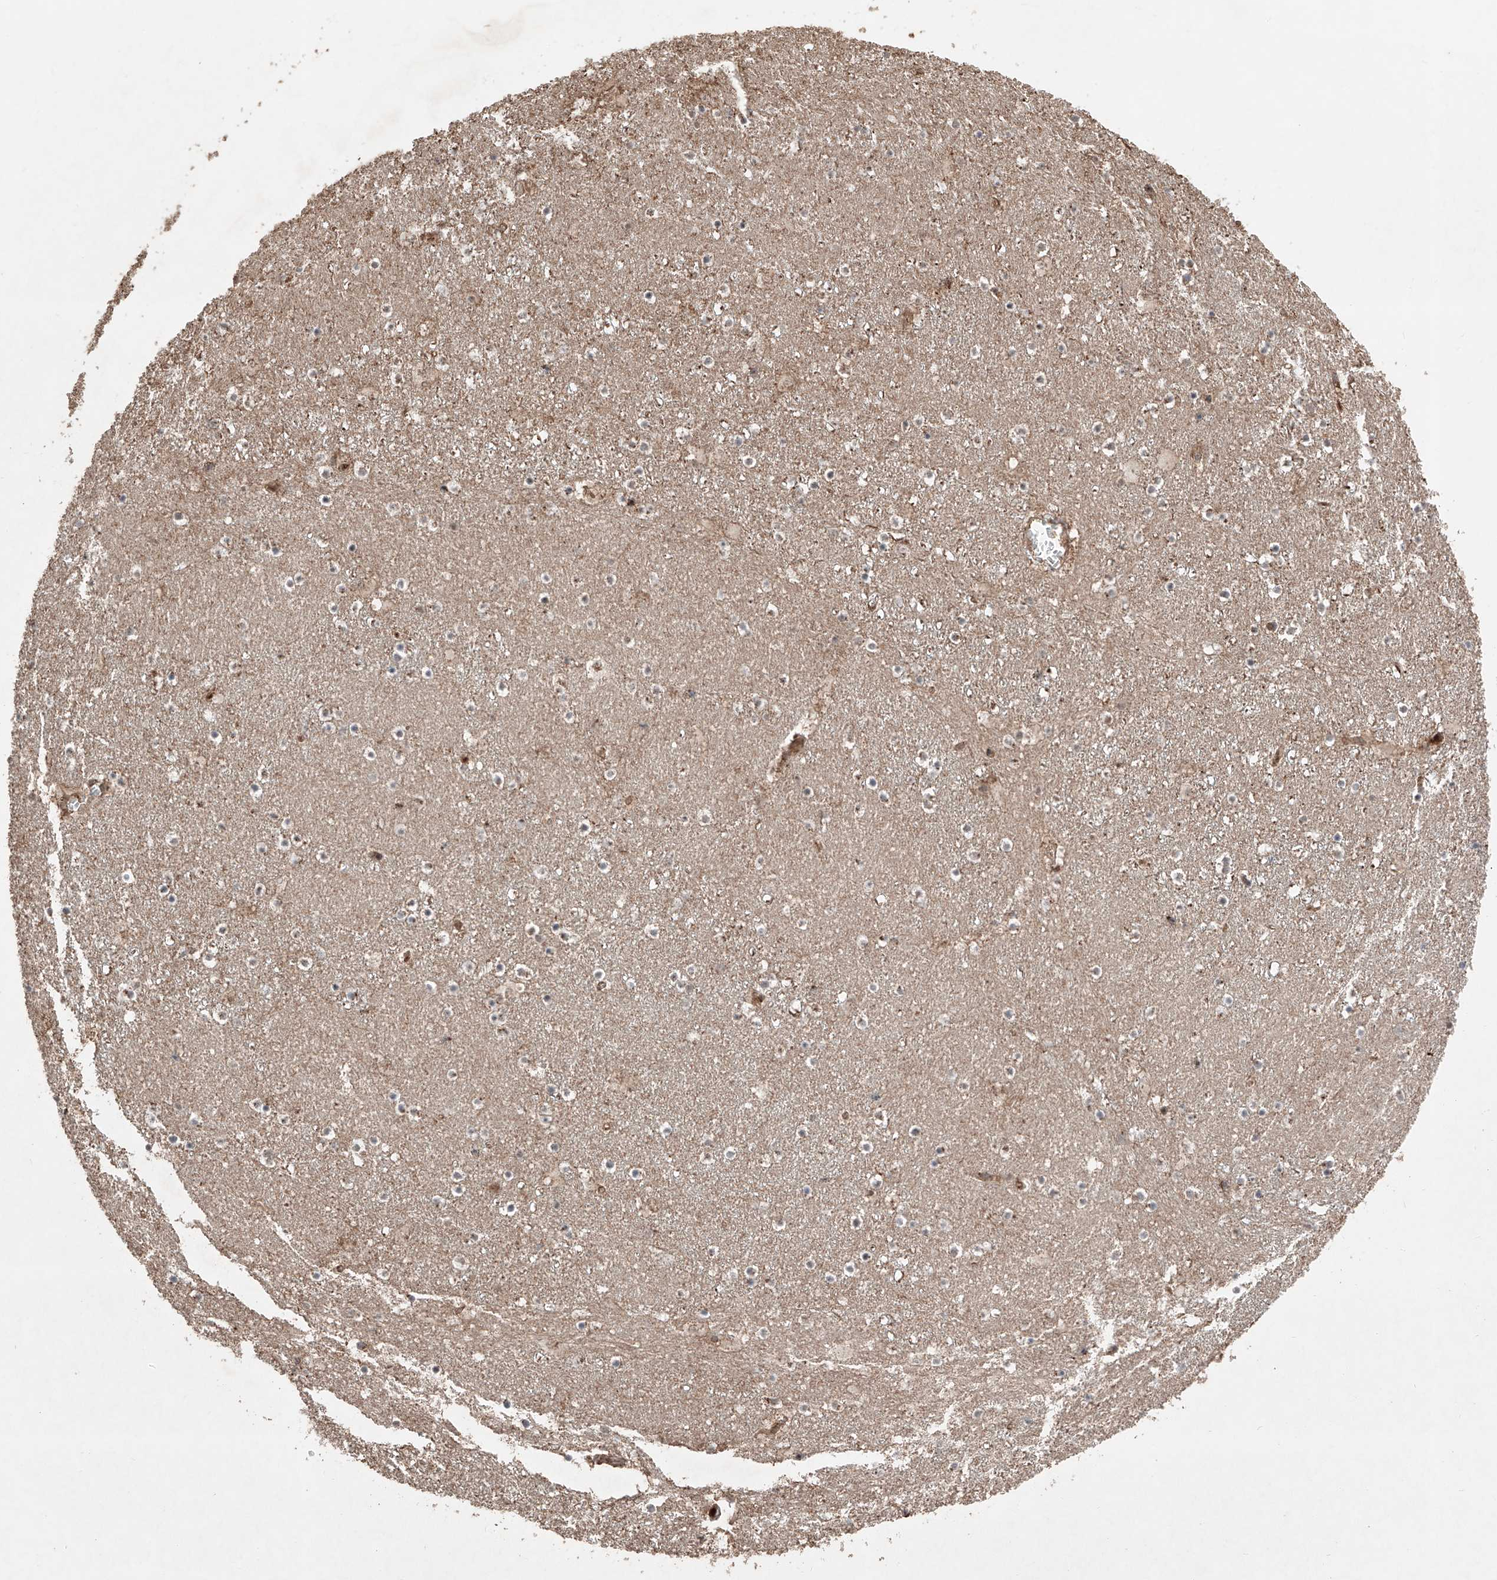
{"staining": {"intensity": "weak", "quantity": "<25%", "location": "cytoplasmic/membranous"}, "tissue": "caudate", "cell_type": "Glial cells", "image_type": "normal", "snomed": [{"axis": "morphology", "description": "Normal tissue, NOS"}, {"axis": "topography", "description": "Lateral ventricle wall"}], "caption": "Caudate was stained to show a protein in brown. There is no significant positivity in glial cells. The staining is performed using DAB brown chromogen with nuclei counter-stained in using hematoxylin.", "gene": "ZSCAN29", "patient": {"sex": "male", "age": 45}}